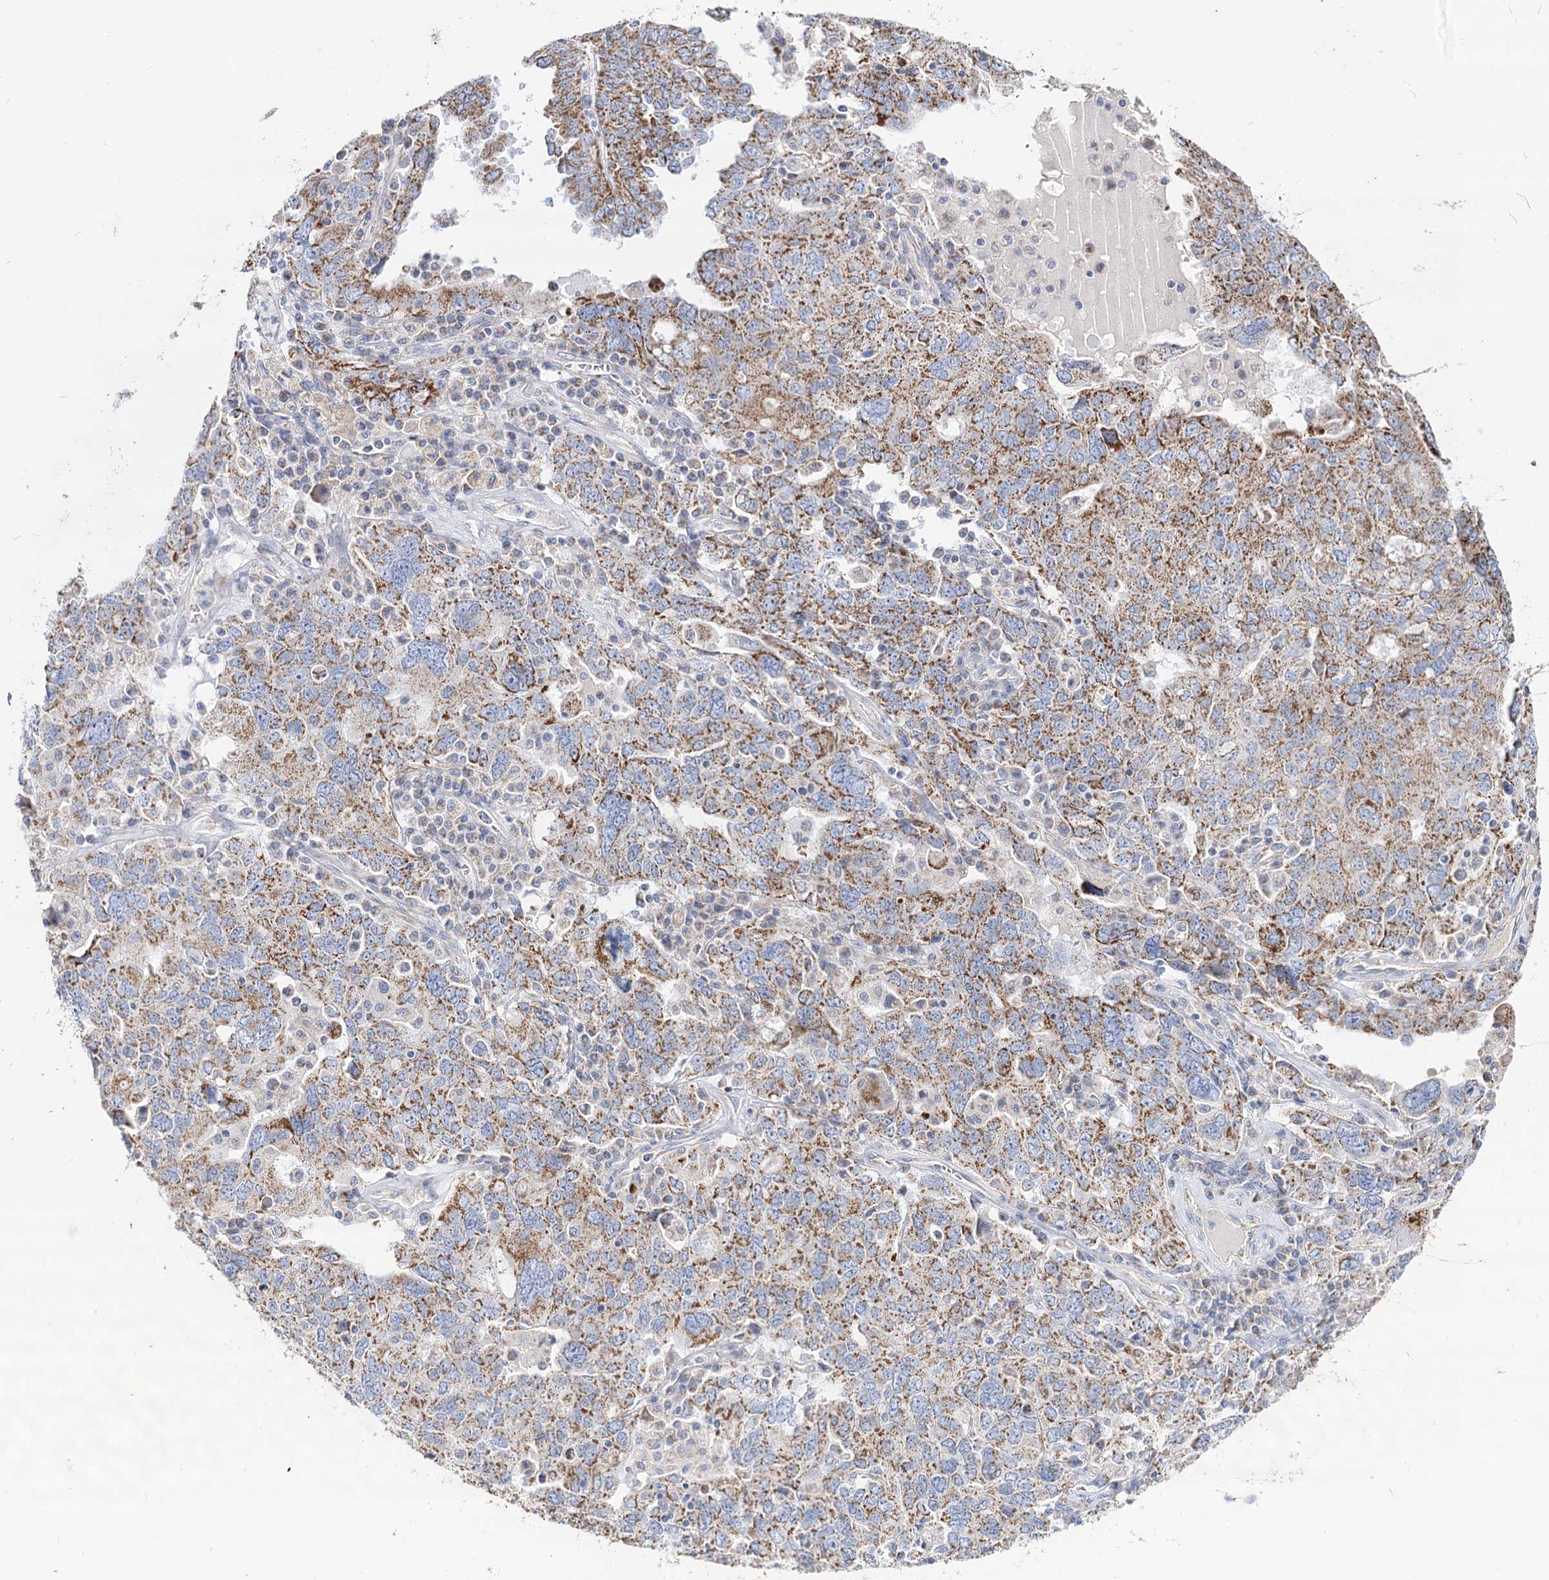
{"staining": {"intensity": "moderate", "quantity": ">75%", "location": "cytoplasmic/membranous"}, "tissue": "ovarian cancer", "cell_type": "Tumor cells", "image_type": "cancer", "snomed": [{"axis": "morphology", "description": "Carcinoma, endometroid"}, {"axis": "topography", "description": "Ovary"}], "caption": "A micrograph showing moderate cytoplasmic/membranous expression in about >75% of tumor cells in ovarian cancer, as visualized by brown immunohistochemical staining.", "gene": "MCCC2", "patient": {"sex": "female", "age": 62}}